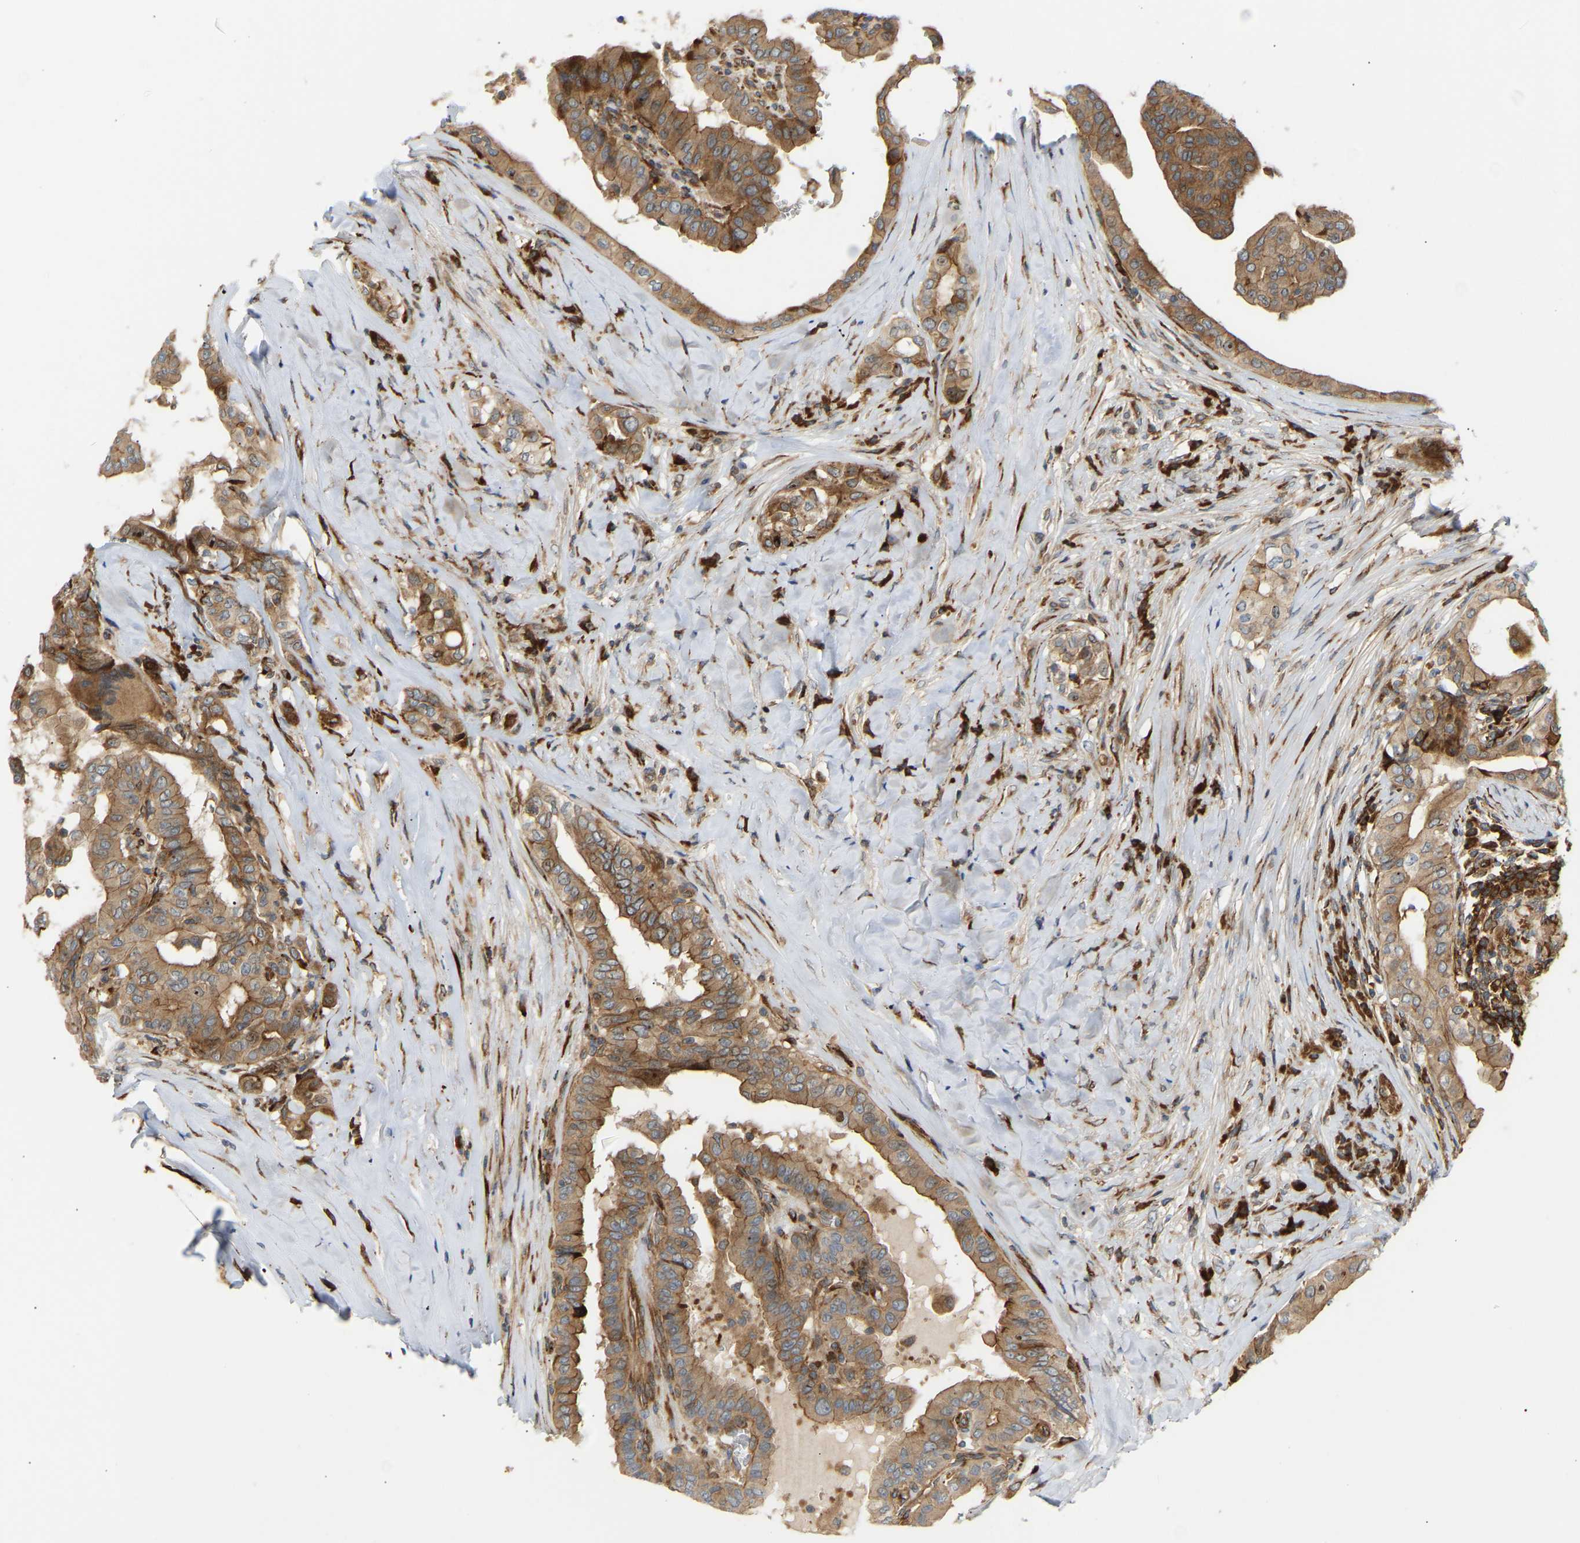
{"staining": {"intensity": "moderate", "quantity": ">75%", "location": "cytoplasmic/membranous"}, "tissue": "thyroid cancer", "cell_type": "Tumor cells", "image_type": "cancer", "snomed": [{"axis": "morphology", "description": "Papillary adenocarcinoma, NOS"}, {"axis": "topography", "description": "Thyroid gland"}], "caption": "Immunohistochemistry (IHC) photomicrograph of neoplastic tissue: human thyroid cancer stained using IHC reveals medium levels of moderate protein expression localized specifically in the cytoplasmic/membranous of tumor cells, appearing as a cytoplasmic/membranous brown color.", "gene": "PLCG2", "patient": {"sex": "male", "age": 33}}